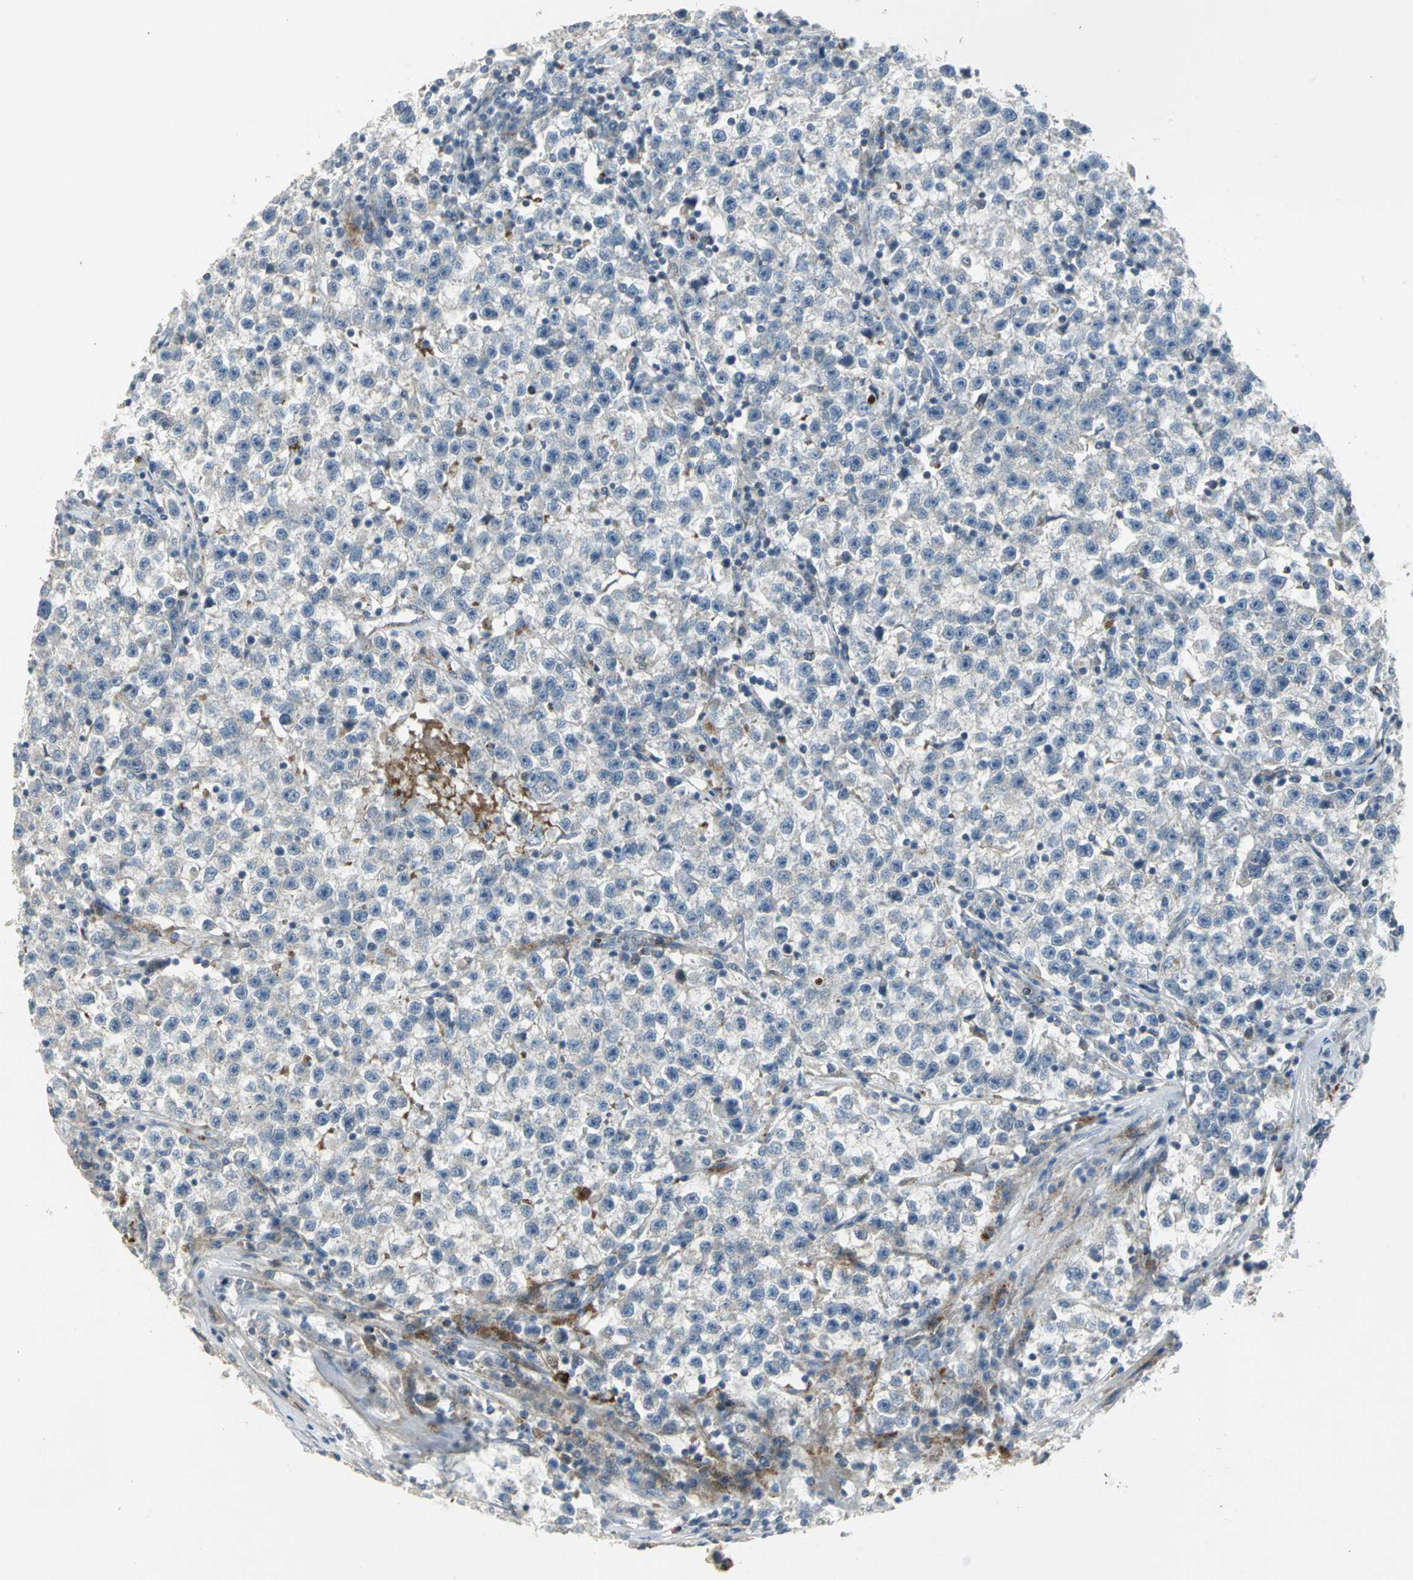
{"staining": {"intensity": "negative", "quantity": "none", "location": "none"}, "tissue": "testis cancer", "cell_type": "Tumor cells", "image_type": "cancer", "snomed": [{"axis": "morphology", "description": "Seminoma, NOS"}, {"axis": "topography", "description": "Testis"}], "caption": "Testis cancer was stained to show a protein in brown. There is no significant positivity in tumor cells.", "gene": "SPPL2B", "patient": {"sex": "male", "age": 22}}